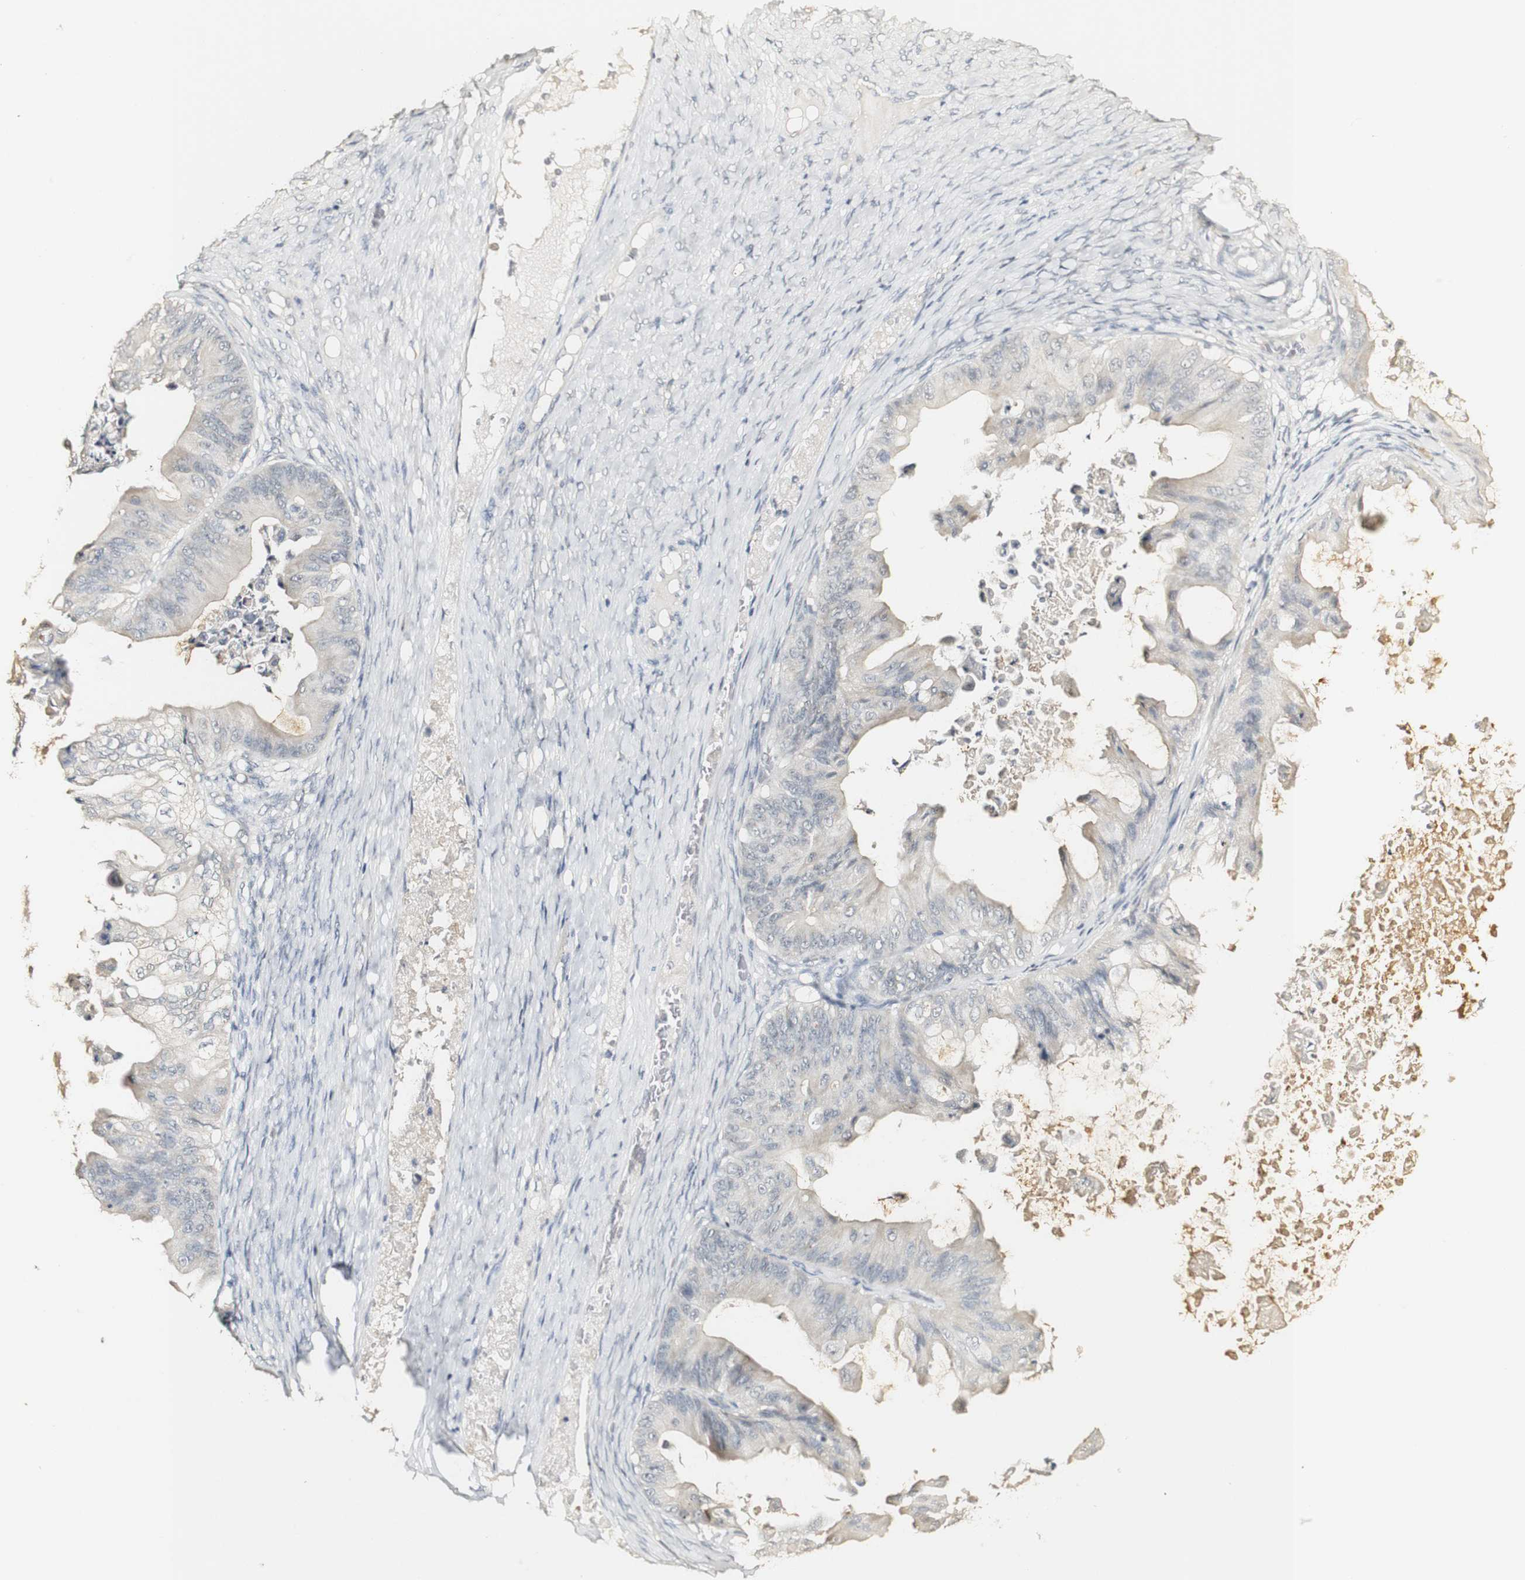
{"staining": {"intensity": "negative", "quantity": "none", "location": "none"}, "tissue": "ovarian cancer", "cell_type": "Tumor cells", "image_type": "cancer", "snomed": [{"axis": "morphology", "description": "Cystadenocarcinoma, mucinous, NOS"}, {"axis": "topography", "description": "Ovary"}], "caption": "High magnification brightfield microscopy of mucinous cystadenocarcinoma (ovarian) stained with DAB (brown) and counterstained with hematoxylin (blue): tumor cells show no significant positivity.", "gene": "SYT7", "patient": {"sex": "female", "age": 37}}